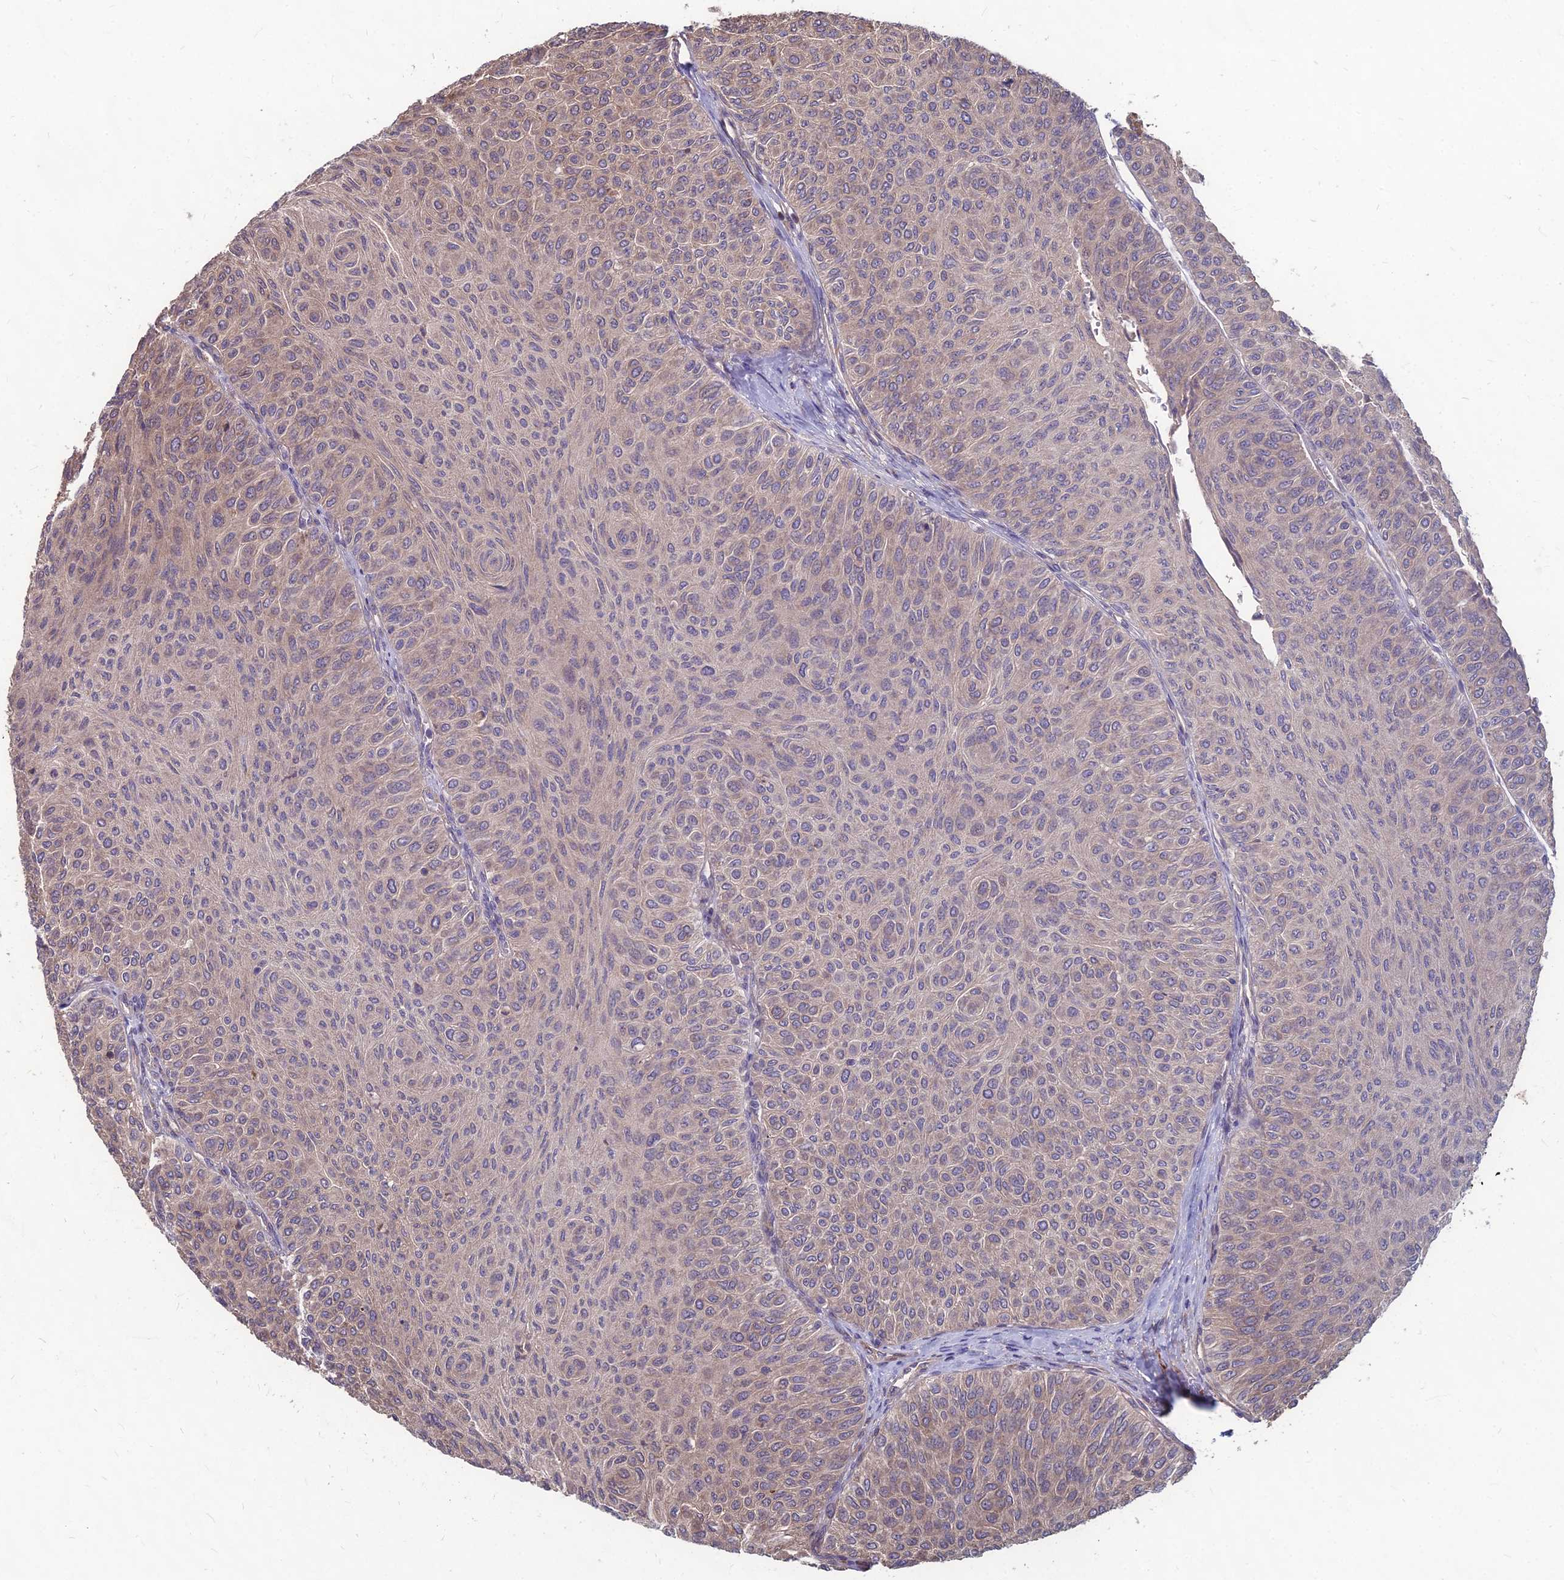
{"staining": {"intensity": "moderate", "quantity": "25%-75%", "location": "cytoplasmic/membranous"}, "tissue": "urothelial cancer", "cell_type": "Tumor cells", "image_type": "cancer", "snomed": [{"axis": "morphology", "description": "Urothelial carcinoma, Low grade"}, {"axis": "topography", "description": "Urinary bladder"}], "caption": "Human low-grade urothelial carcinoma stained with a brown dye demonstrates moderate cytoplasmic/membranous positive expression in approximately 25%-75% of tumor cells.", "gene": "LSM6", "patient": {"sex": "male", "age": 78}}